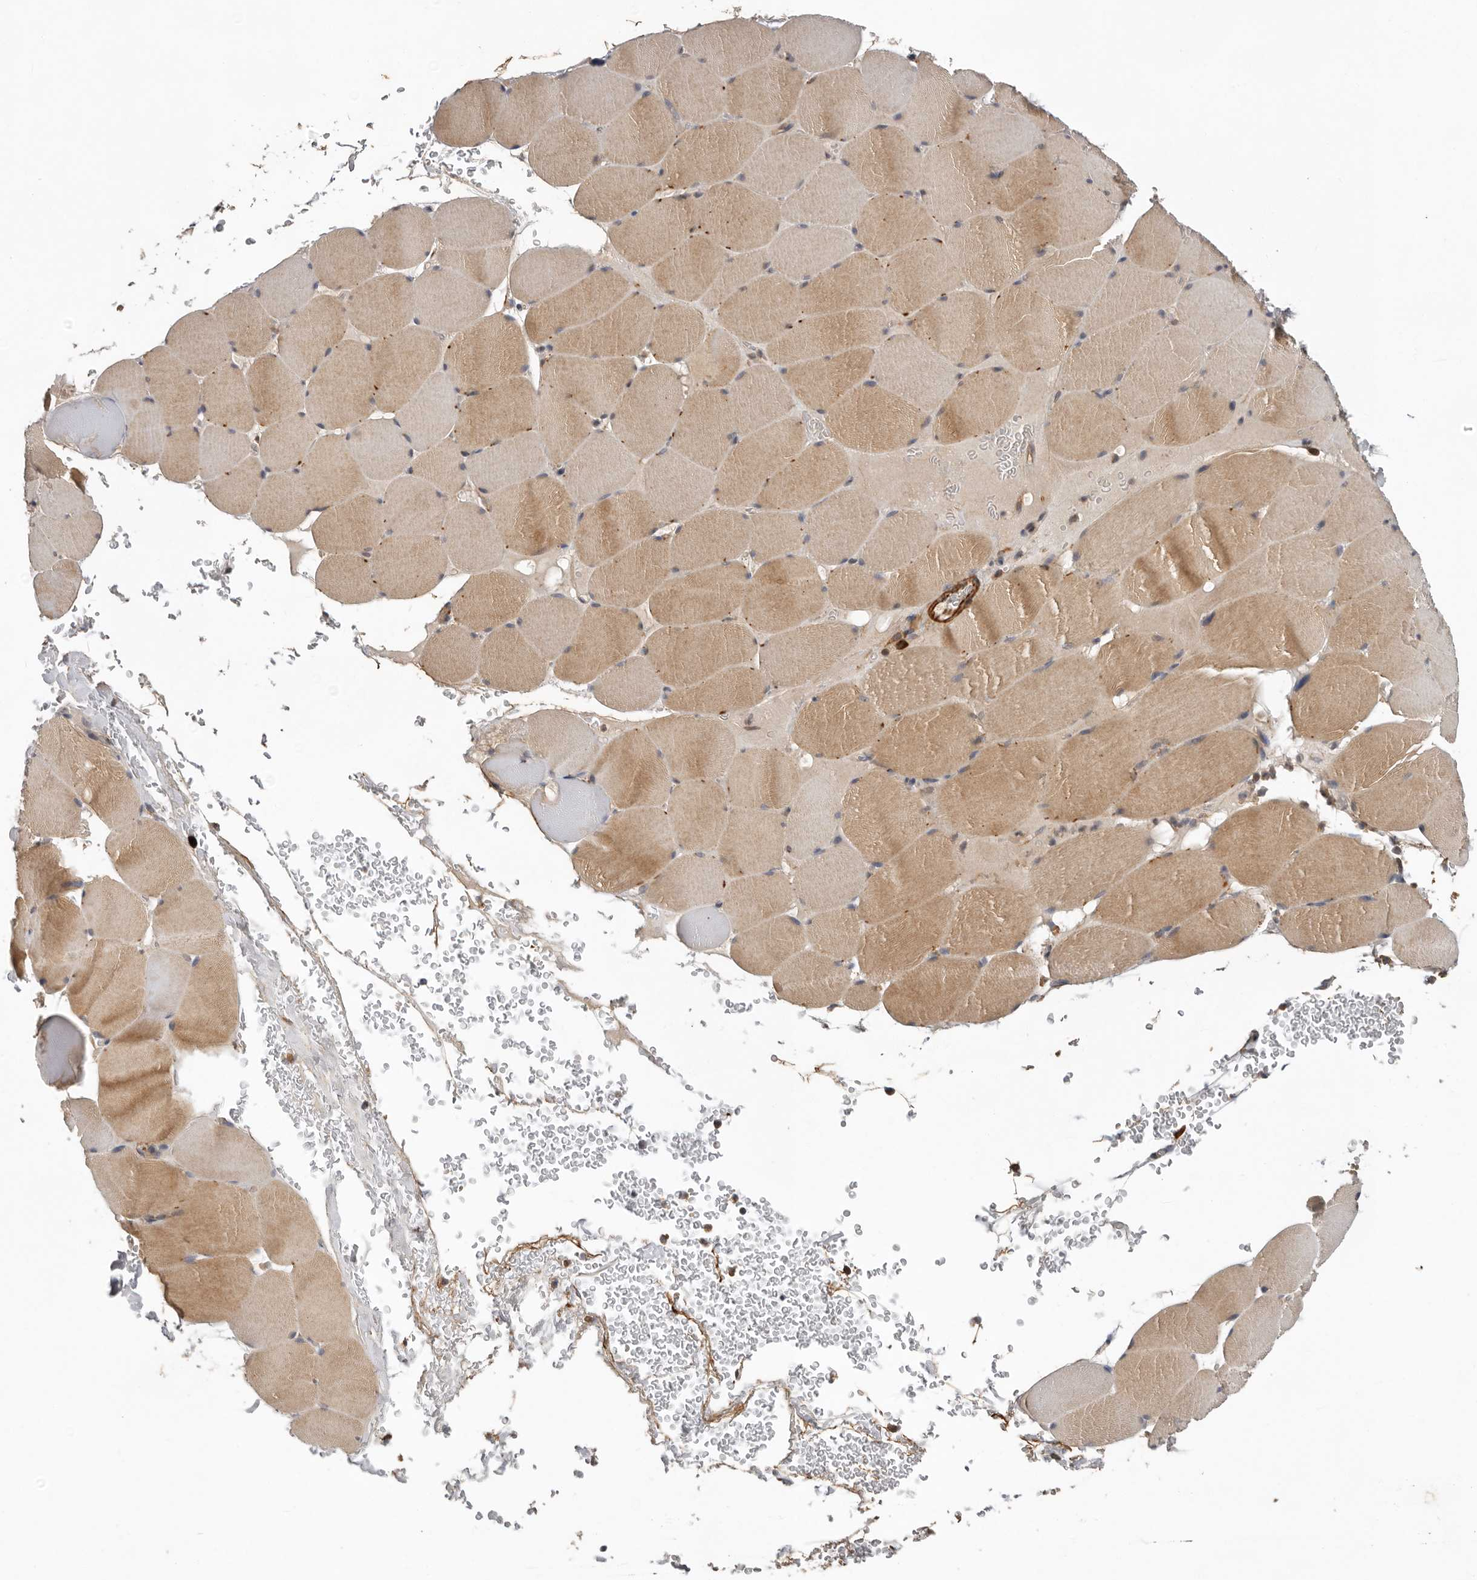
{"staining": {"intensity": "moderate", "quantity": ">75%", "location": "cytoplasmic/membranous"}, "tissue": "skeletal muscle", "cell_type": "Myocytes", "image_type": "normal", "snomed": [{"axis": "morphology", "description": "Normal tissue, NOS"}, {"axis": "topography", "description": "Skeletal muscle"}], "caption": "The immunohistochemical stain shows moderate cytoplasmic/membranous expression in myocytes of benign skeletal muscle.", "gene": "RNF157", "patient": {"sex": "male", "age": 62}}